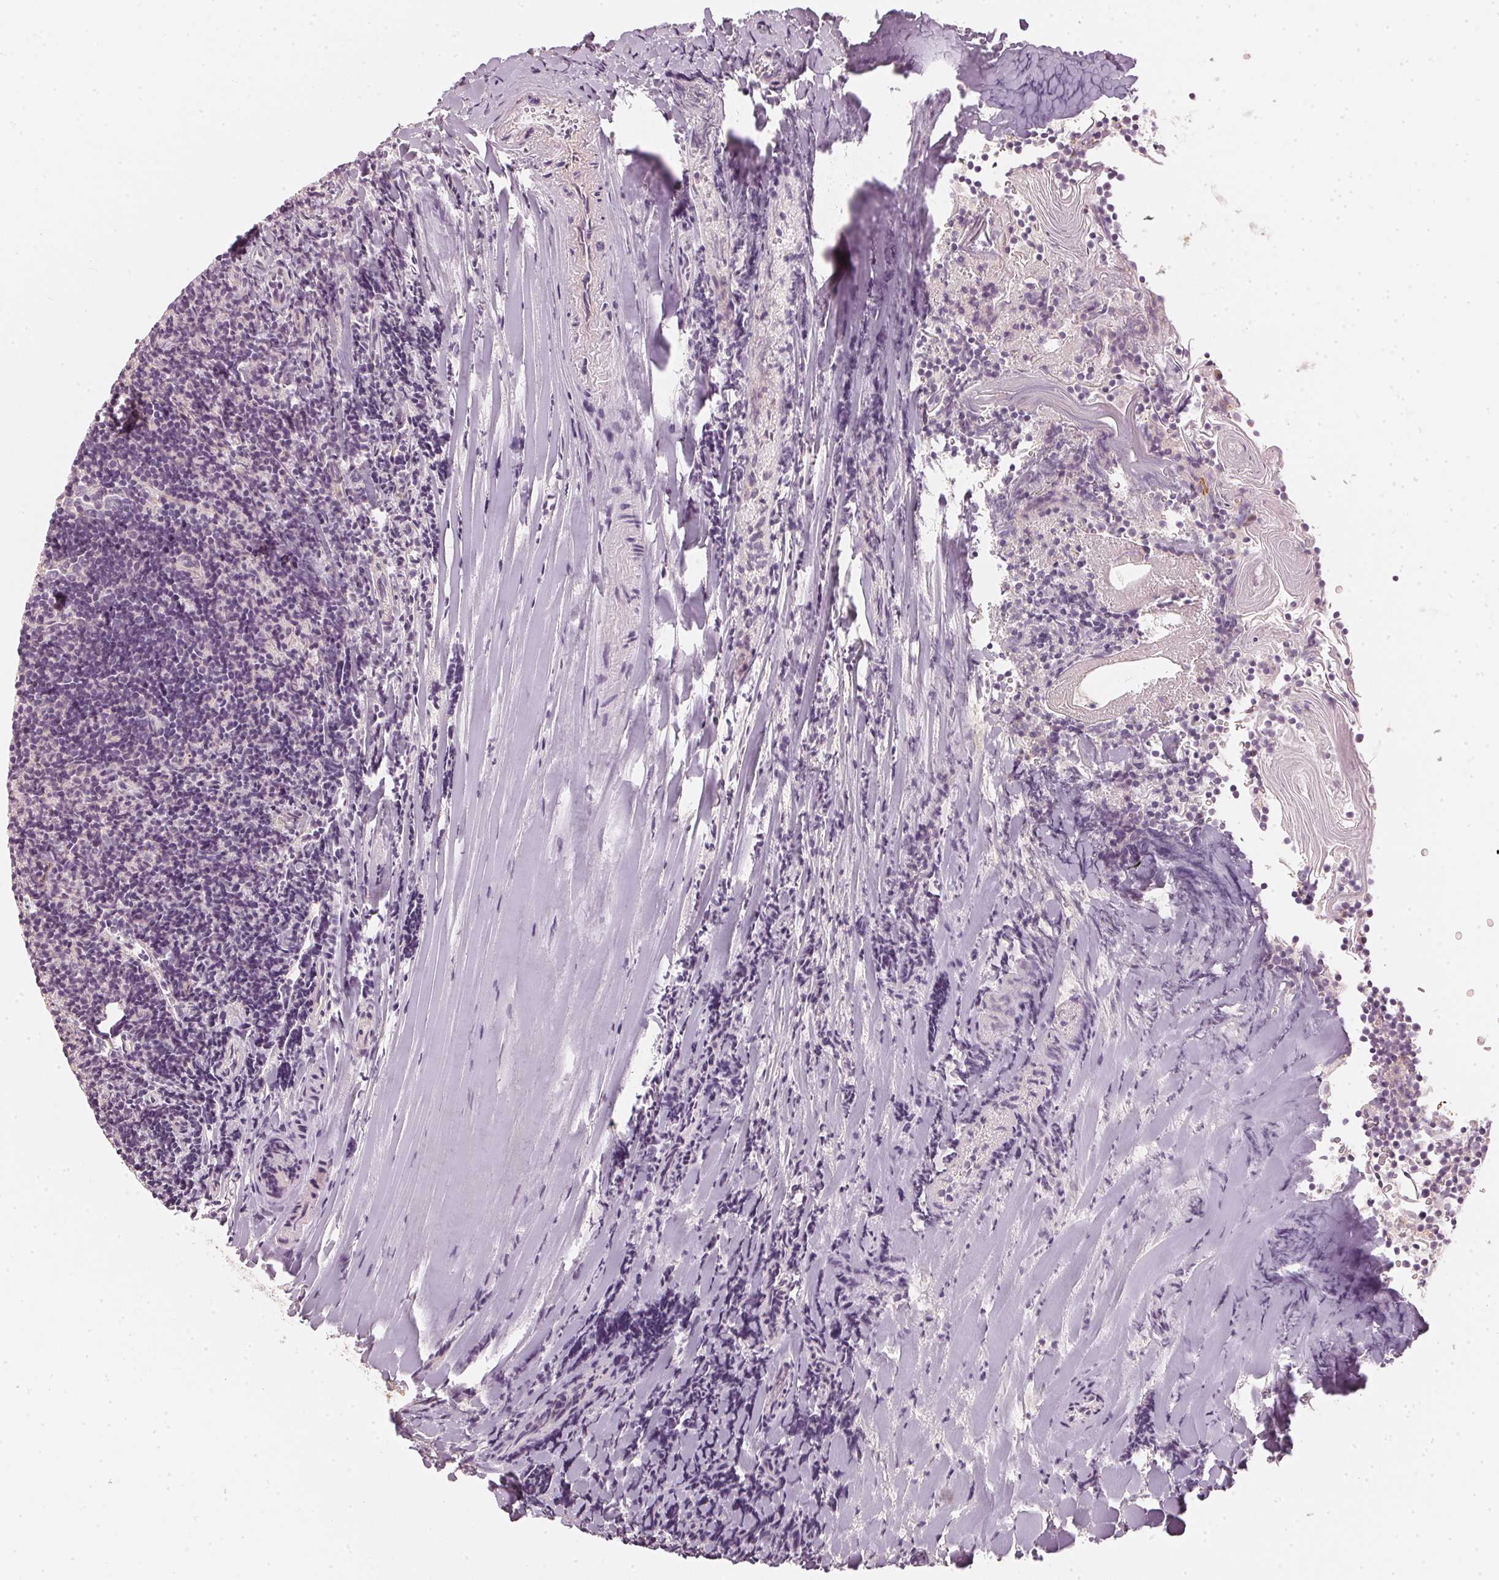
{"staining": {"intensity": "negative", "quantity": "none", "location": "none"}, "tissue": "tonsil", "cell_type": "Germinal center cells", "image_type": "normal", "snomed": [{"axis": "morphology", "description": "Normal tissue, NOS"}, {"axis": "topography", "description": "Tonsil"}], "caption": "Immunohistochemistry of unremarkable tonsil exhibits no staining in germinal center cells.", "gene": "APLP1", "patient": {"sex": "female", "age": 10}}